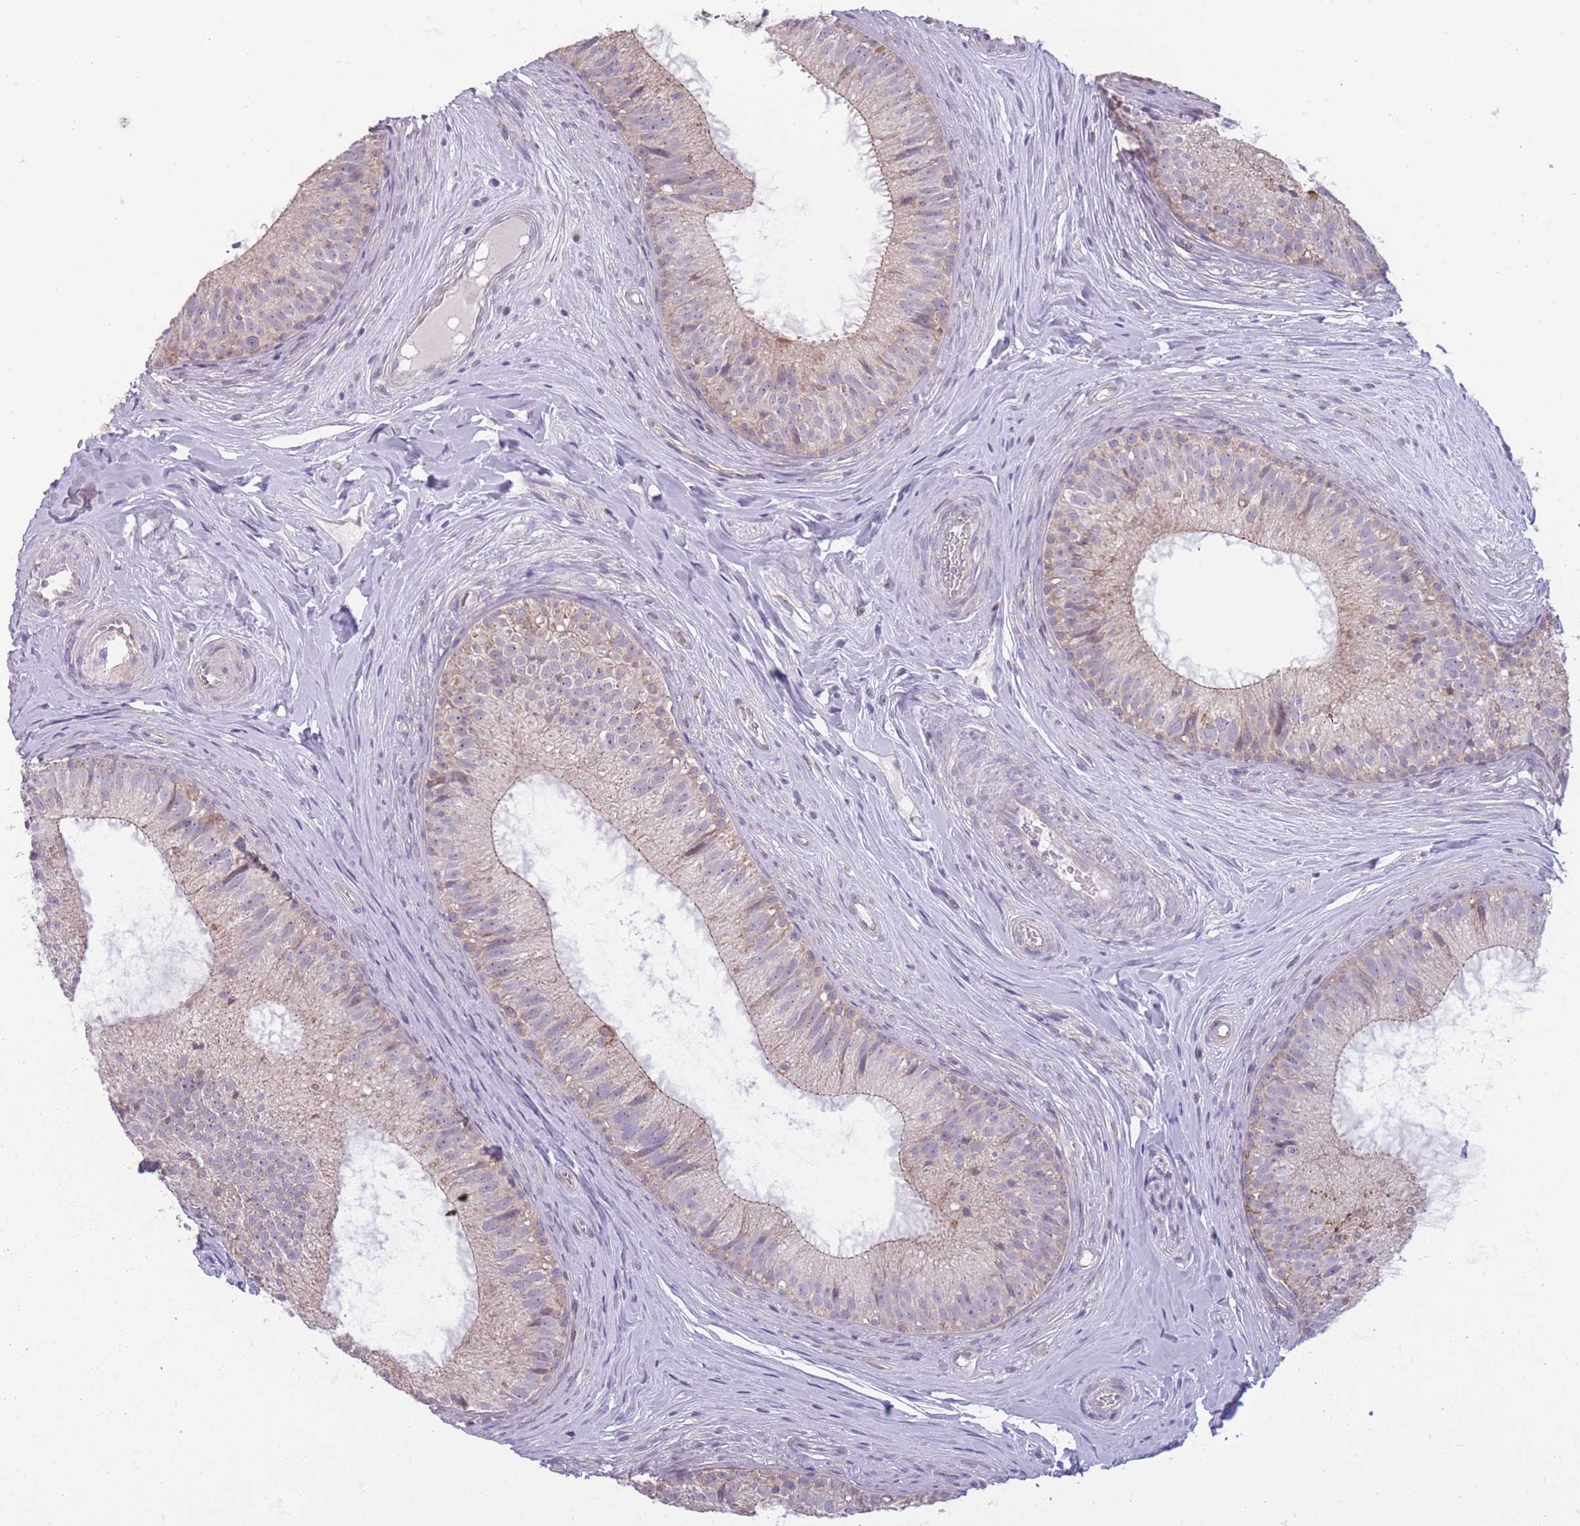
{"staining": {"intensity": "weak", "quantity": "<25%", "location": "cytoplasmic/membranous"}, "tissue": "epididymis", "cell_type": "Glandular cells", "image_type": "normal", "snomed": [{"axis": "morphology", "description": "Normal tissue, NOS"}, {"axis": "topography", "description": "Epididymis"}], "caption": "Epididymis stained for a protein using immunohistochemistry (IHC) exhibits no positivity glandular cells.", "gene": "MRPS18C", "patient": {"sex": "male", "age": 34}}